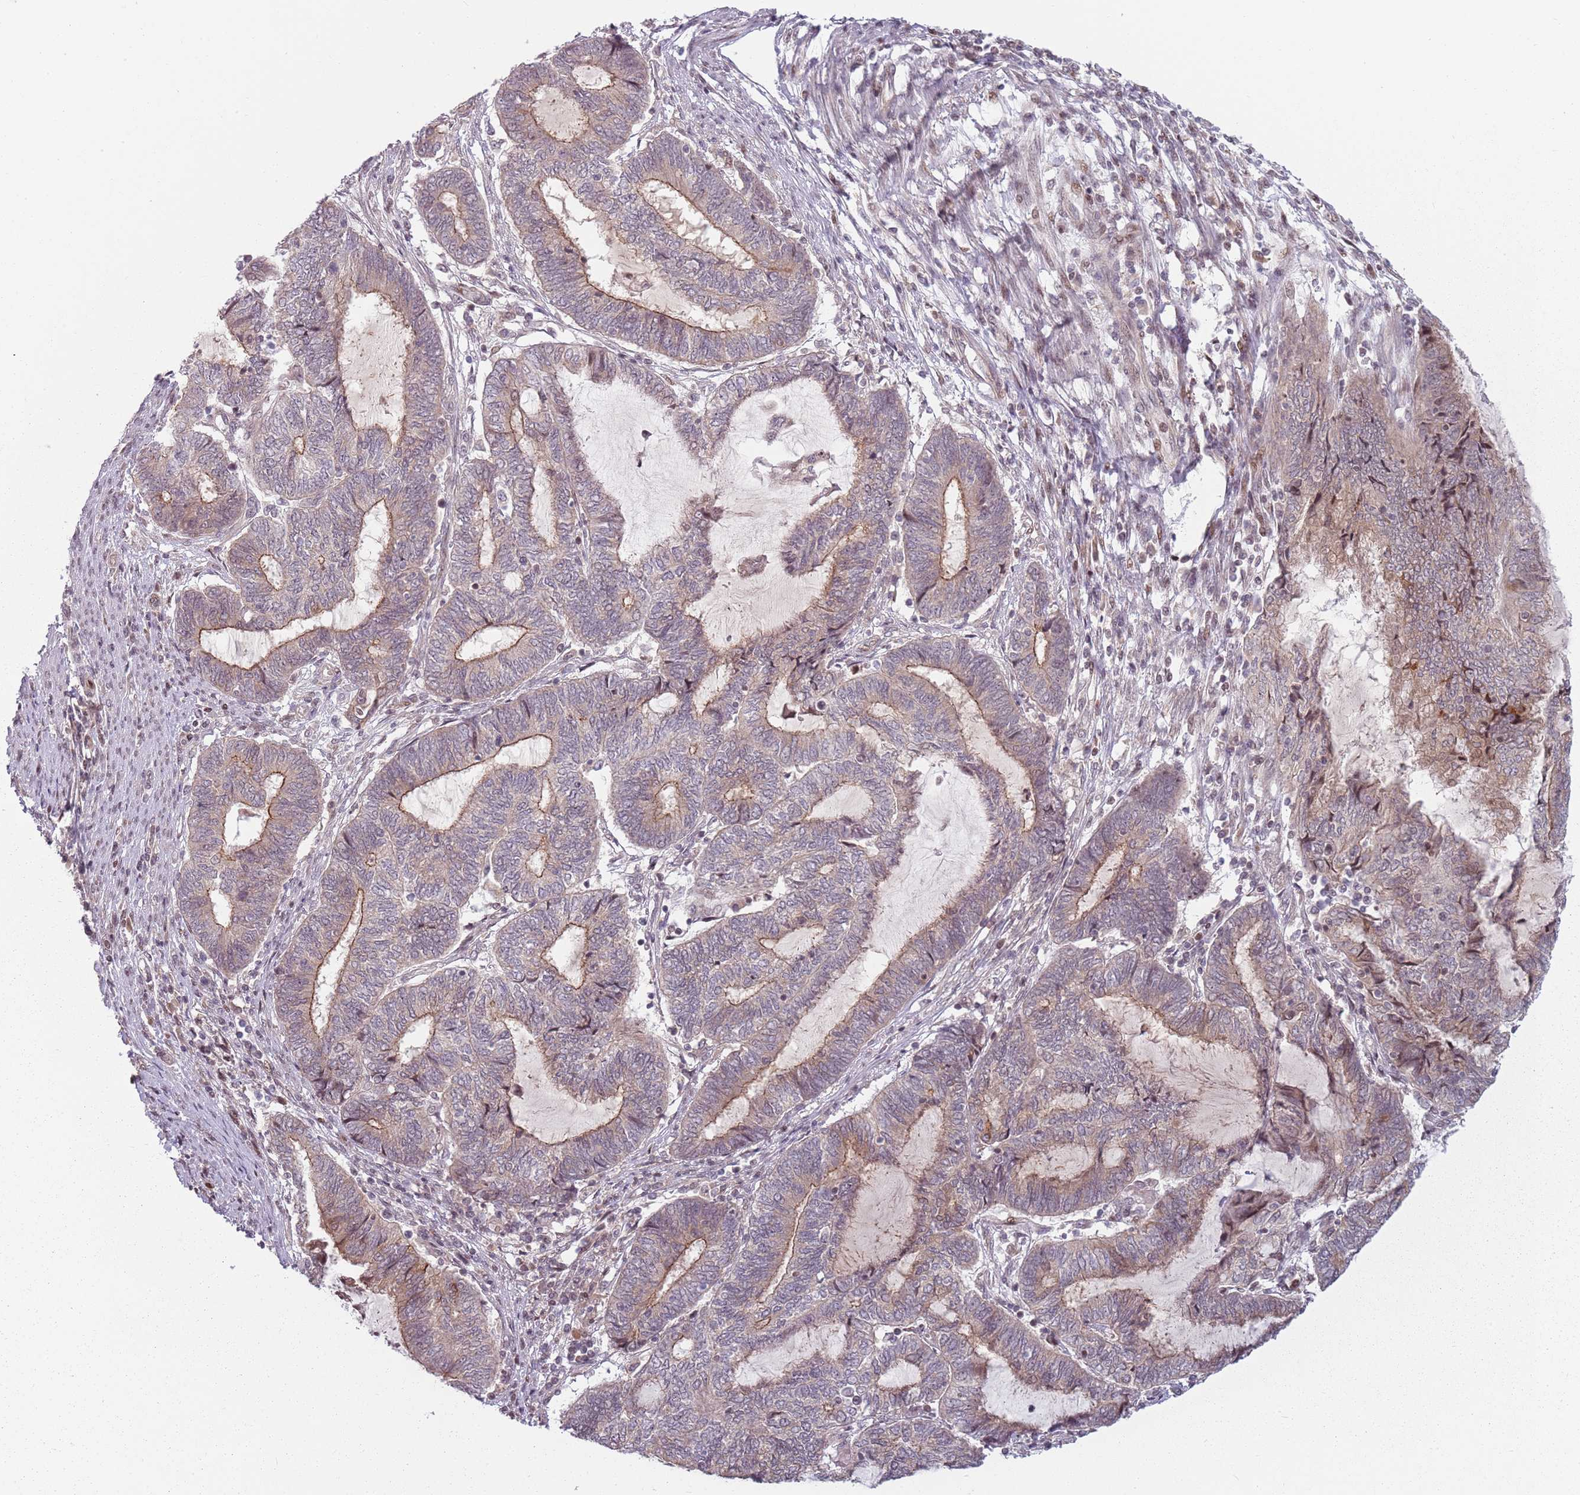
{"staining": {"intensity": "moderate", "quantity": "25%-75%", "location": "cytoplasmic/membranous"}, "tissue": "endometrial cancer", "cell_type": "Tumor cells", "image_type": "cancer", "snomed": [{"axis": "morphology", "description": "Adenocarcinoma, NOS"}, {"axis": "topography", "description": "Uterus"}, {"axis": "topography", "description": "Endometrium"}], "caption": "Brown immunohistochemical staining in human endometrial adenocarcinoma shows moderate cytoplasmic/membranous expression in about 25%-75% of tumor cells. The staining was performed using DAB, with brown indicating positive protein expression. Nuclei are stained blue with hematoxylin.", "gene": "ADGRG1", "patient": {"sex": "female", "age": 70}}